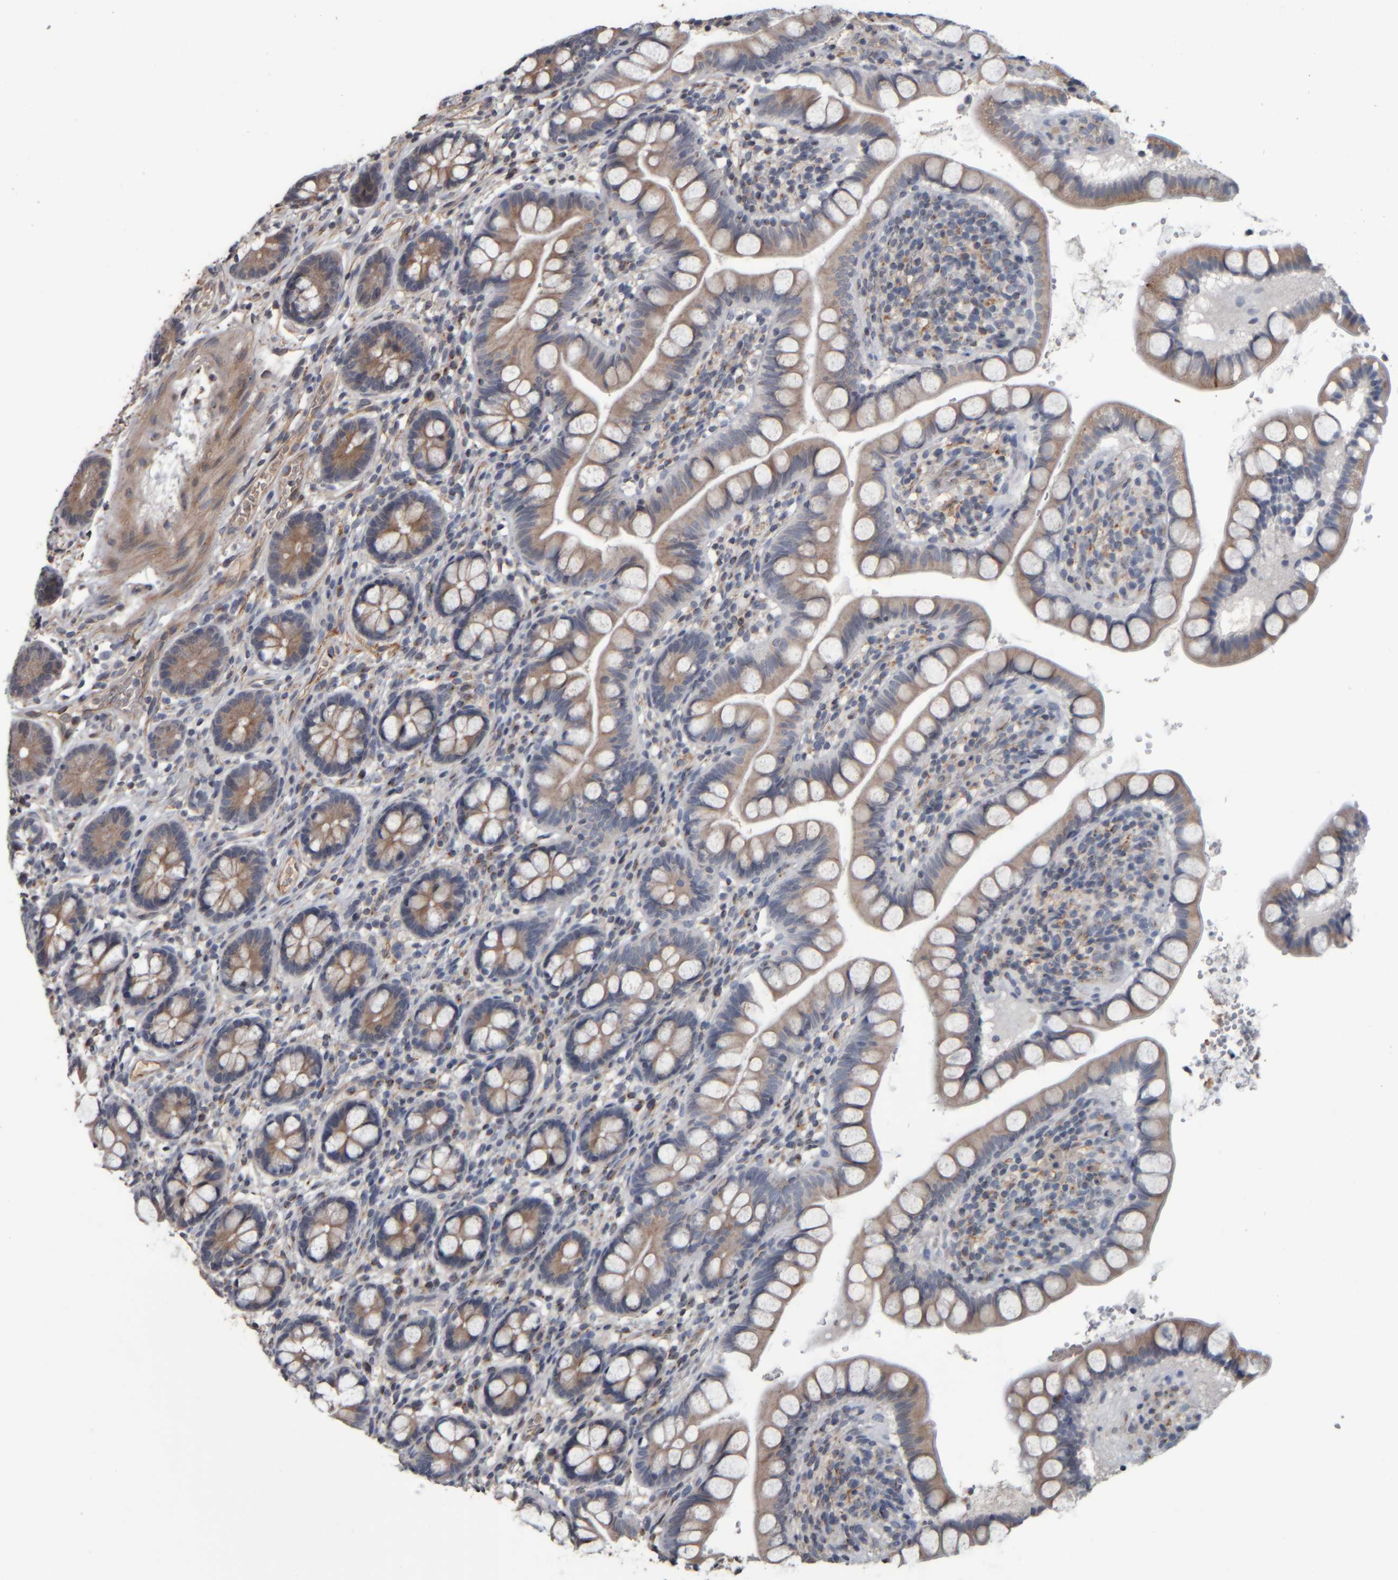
{"staining": {"intensity": "weak", "quantity": "25%-75%", "location": "cytoplasmic/membranous"}, "tissue": "small intestine", "cell_type": "Glandular cells", "image_type": "normal", "snomed": [{"axis": "morphology", "description": "Normal tissue, NOS"}, {"axis": "topography", "description": "Small intestine"}], "caption": "Benign small intestine demonstrates weak cytoplasmic/membranous positivity in about 25%-75% of glandular cells, visualized by immunohistochemistry. The staining was performed using DAB (3,3'-diaminobenzidine) to visualize the protein expression in brown, while the nuclei were stained in blue with hematoxylin (Magnification: 20x).", "gene": "CAVIN4", "patient": {"sex": "female", "age": 84}}